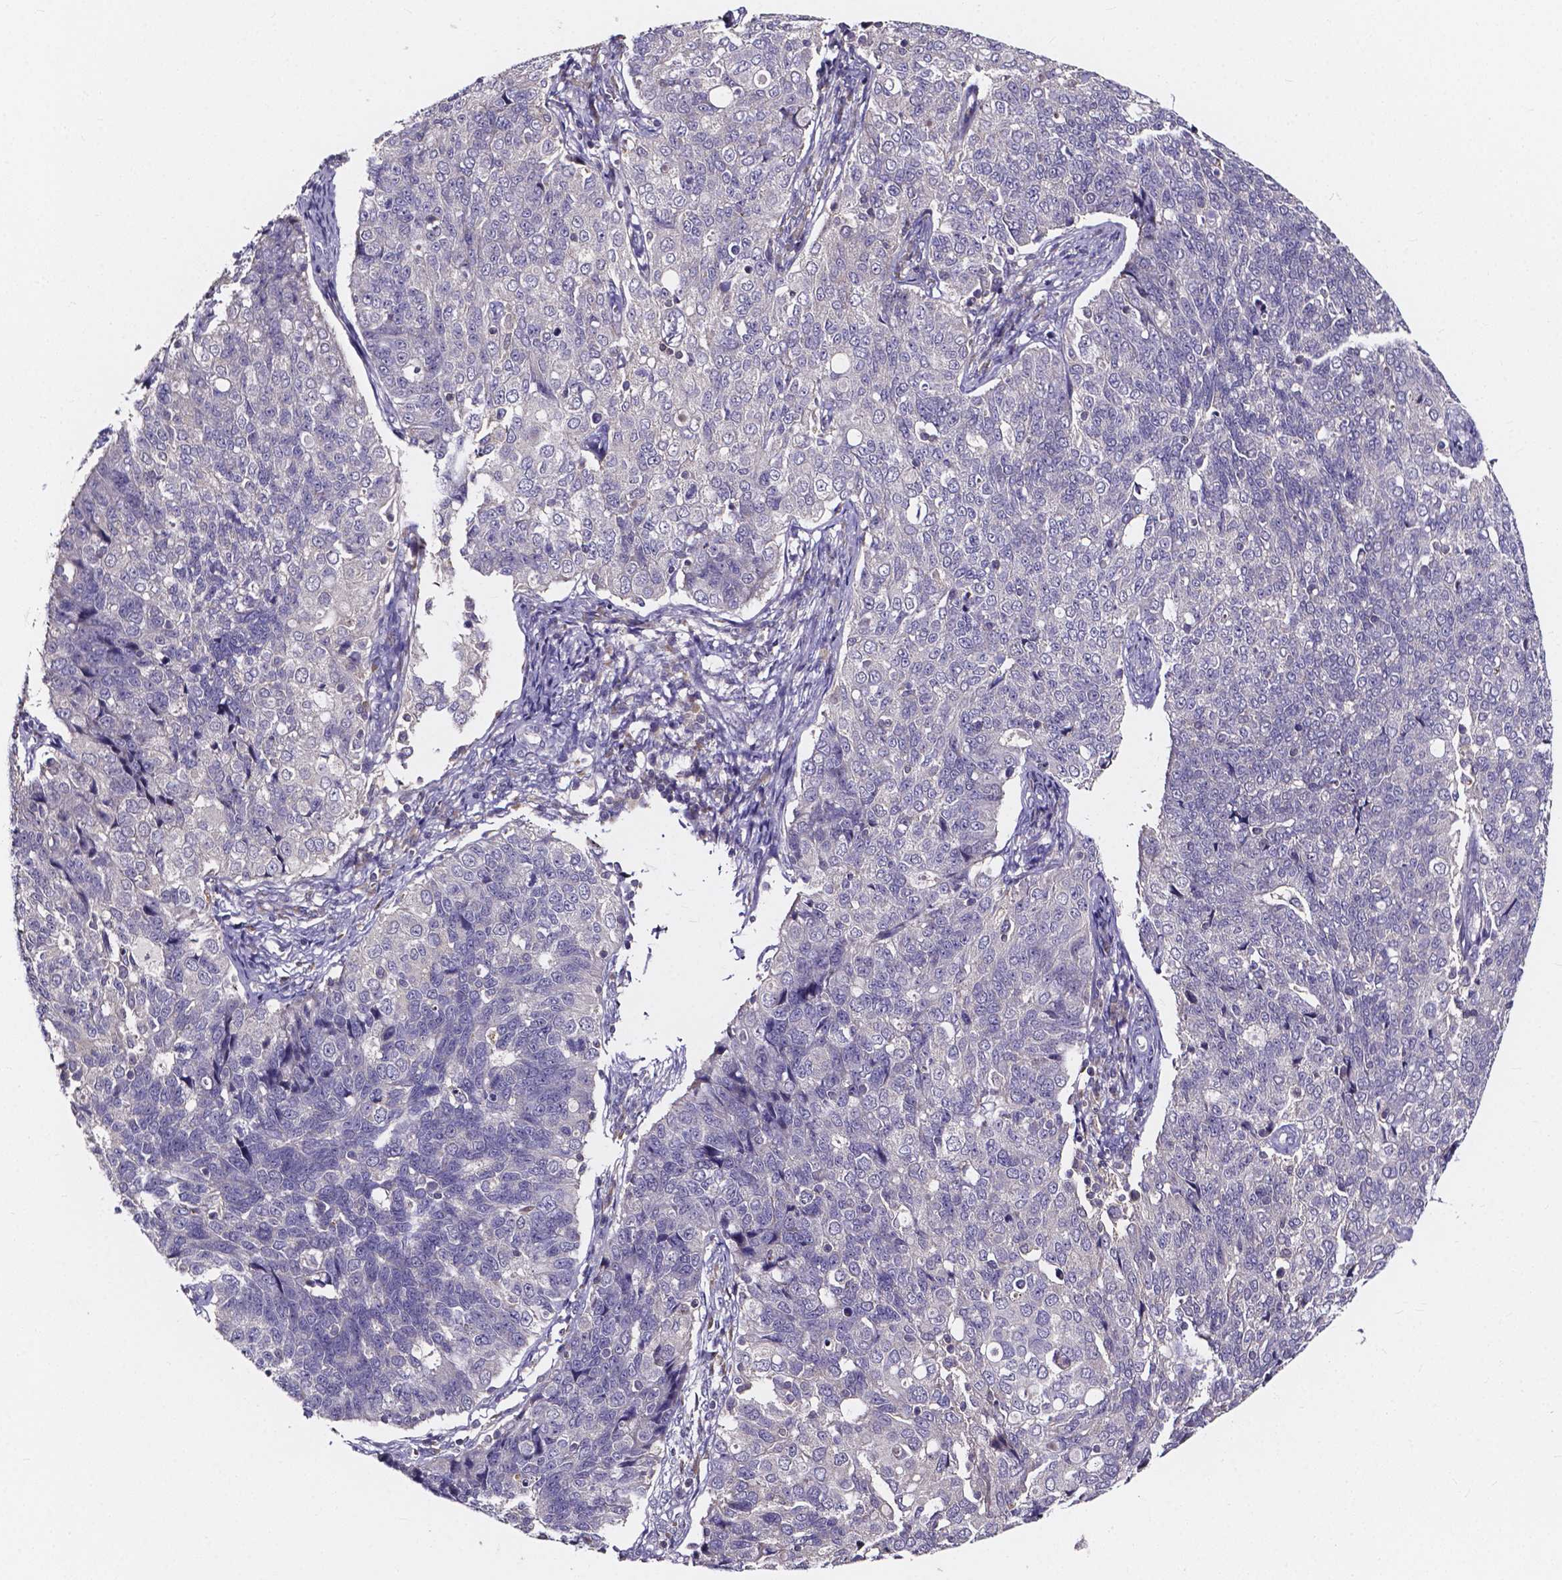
{"staining": {"intensity": "negative", "quantity": "none", "location": "none"}, "tissue": "endometrial cancer", "cell_type": "Tumor cells", "image_type": "cancer", "snomed": [{"axis": "morphology", "description": "Adenocarcinoma, NOS"}, {"axis": "topography", "description": "Endometrium"}], "caption": "Micrograph shows no protein staining in tumor cells of endometrial cancer tissue.", "gene": "SPOCD1", "patient": {"sex": "female", "age": 43}}